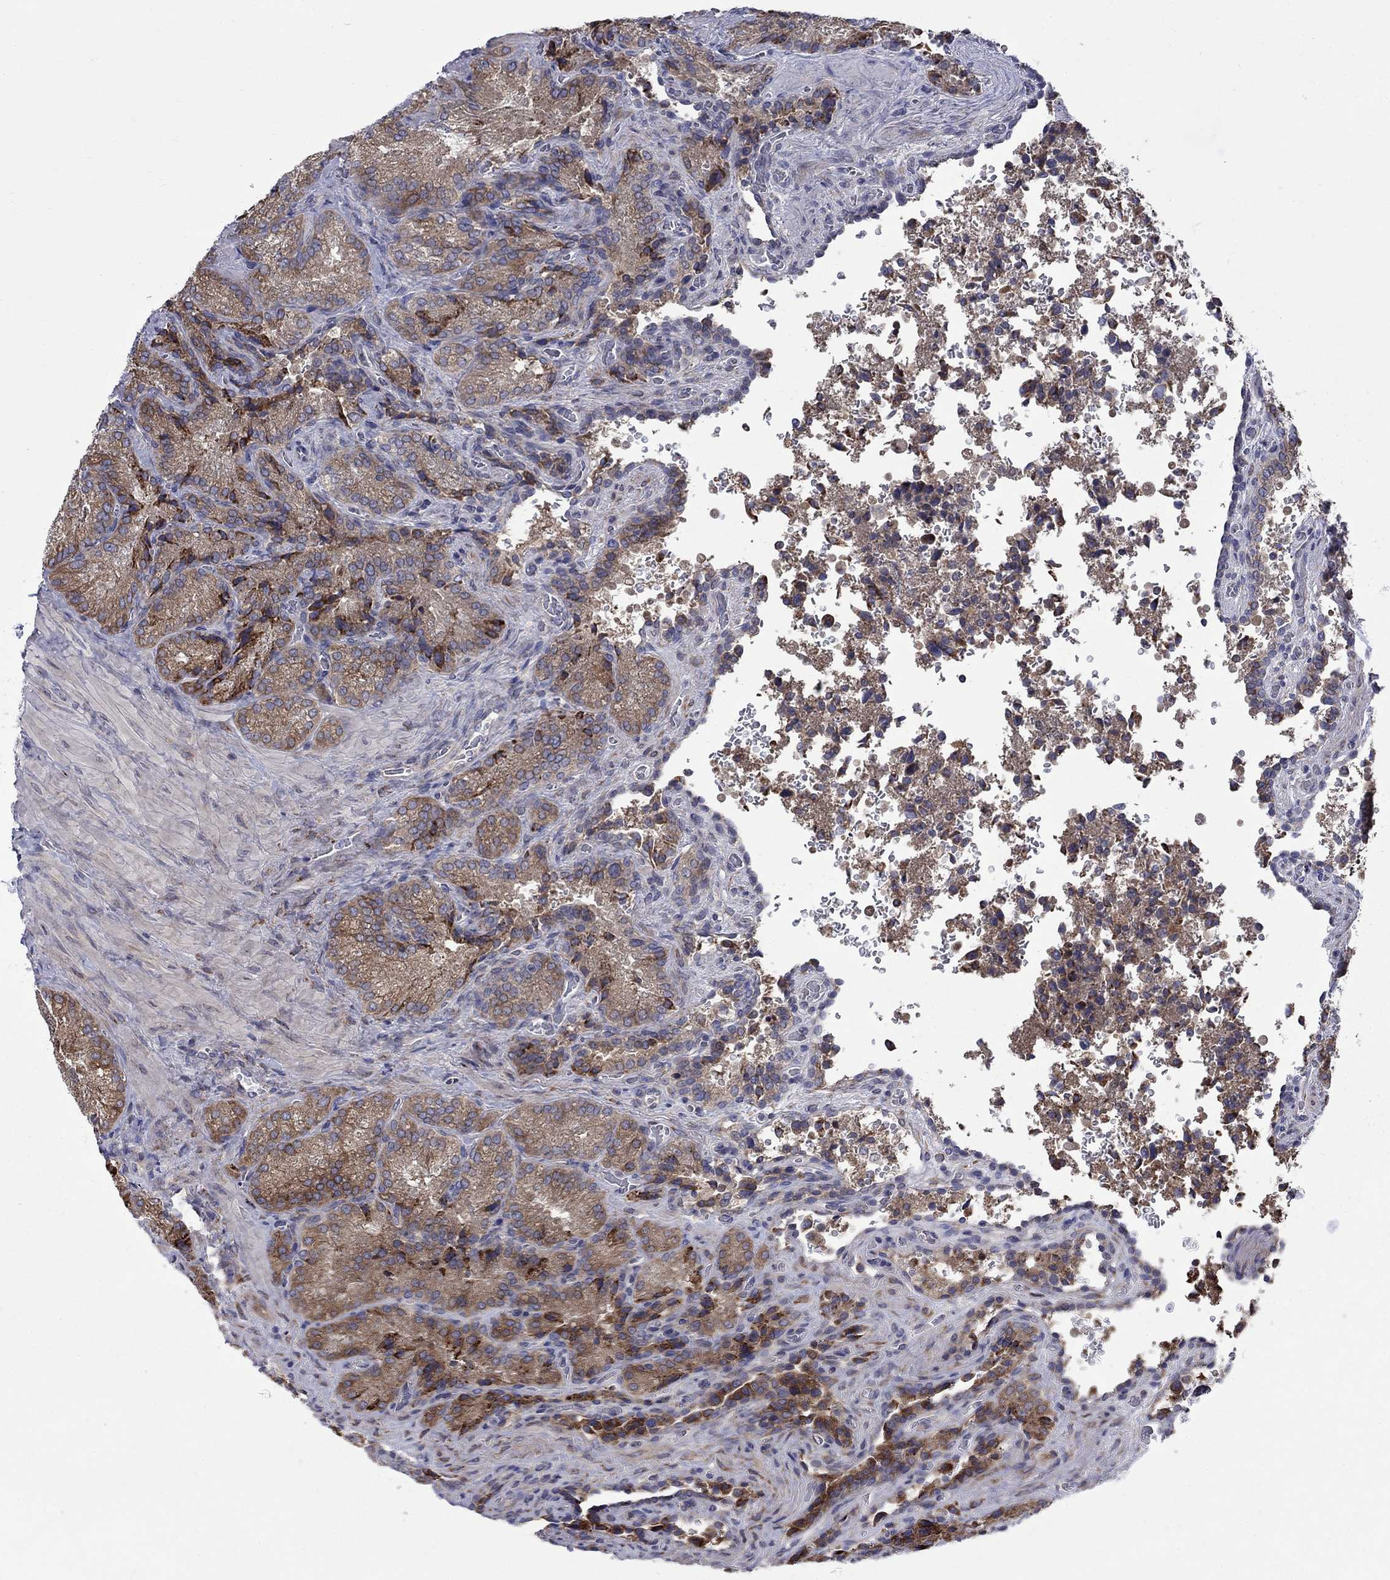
{"staining": {"intensity": "strong", "quantity": "<25%", "location": "cytoplasmic/membranous"}, "tissue": "seminal vesicle", "cell_type": "Glandular cells", "image_type": "normal", "snomed": [{"axis": "morphology", "description": "Normal tissue, NOS"}, {"axis": "topography", "description": "Seminal veicle"}], "caption": "Immunohistochemistry (IHC) histopathology image of benign seminal vesicle: seminal vesicle stained using immunohistochemistry displays medium levels of strong protein expression localized specifically in the cytoplasmic/membranous of glandular cells, appearing as a cytoplasmic/membranous brown color.", "gene": "ASNS", "patient": {"sex": "male", "age": 37}}